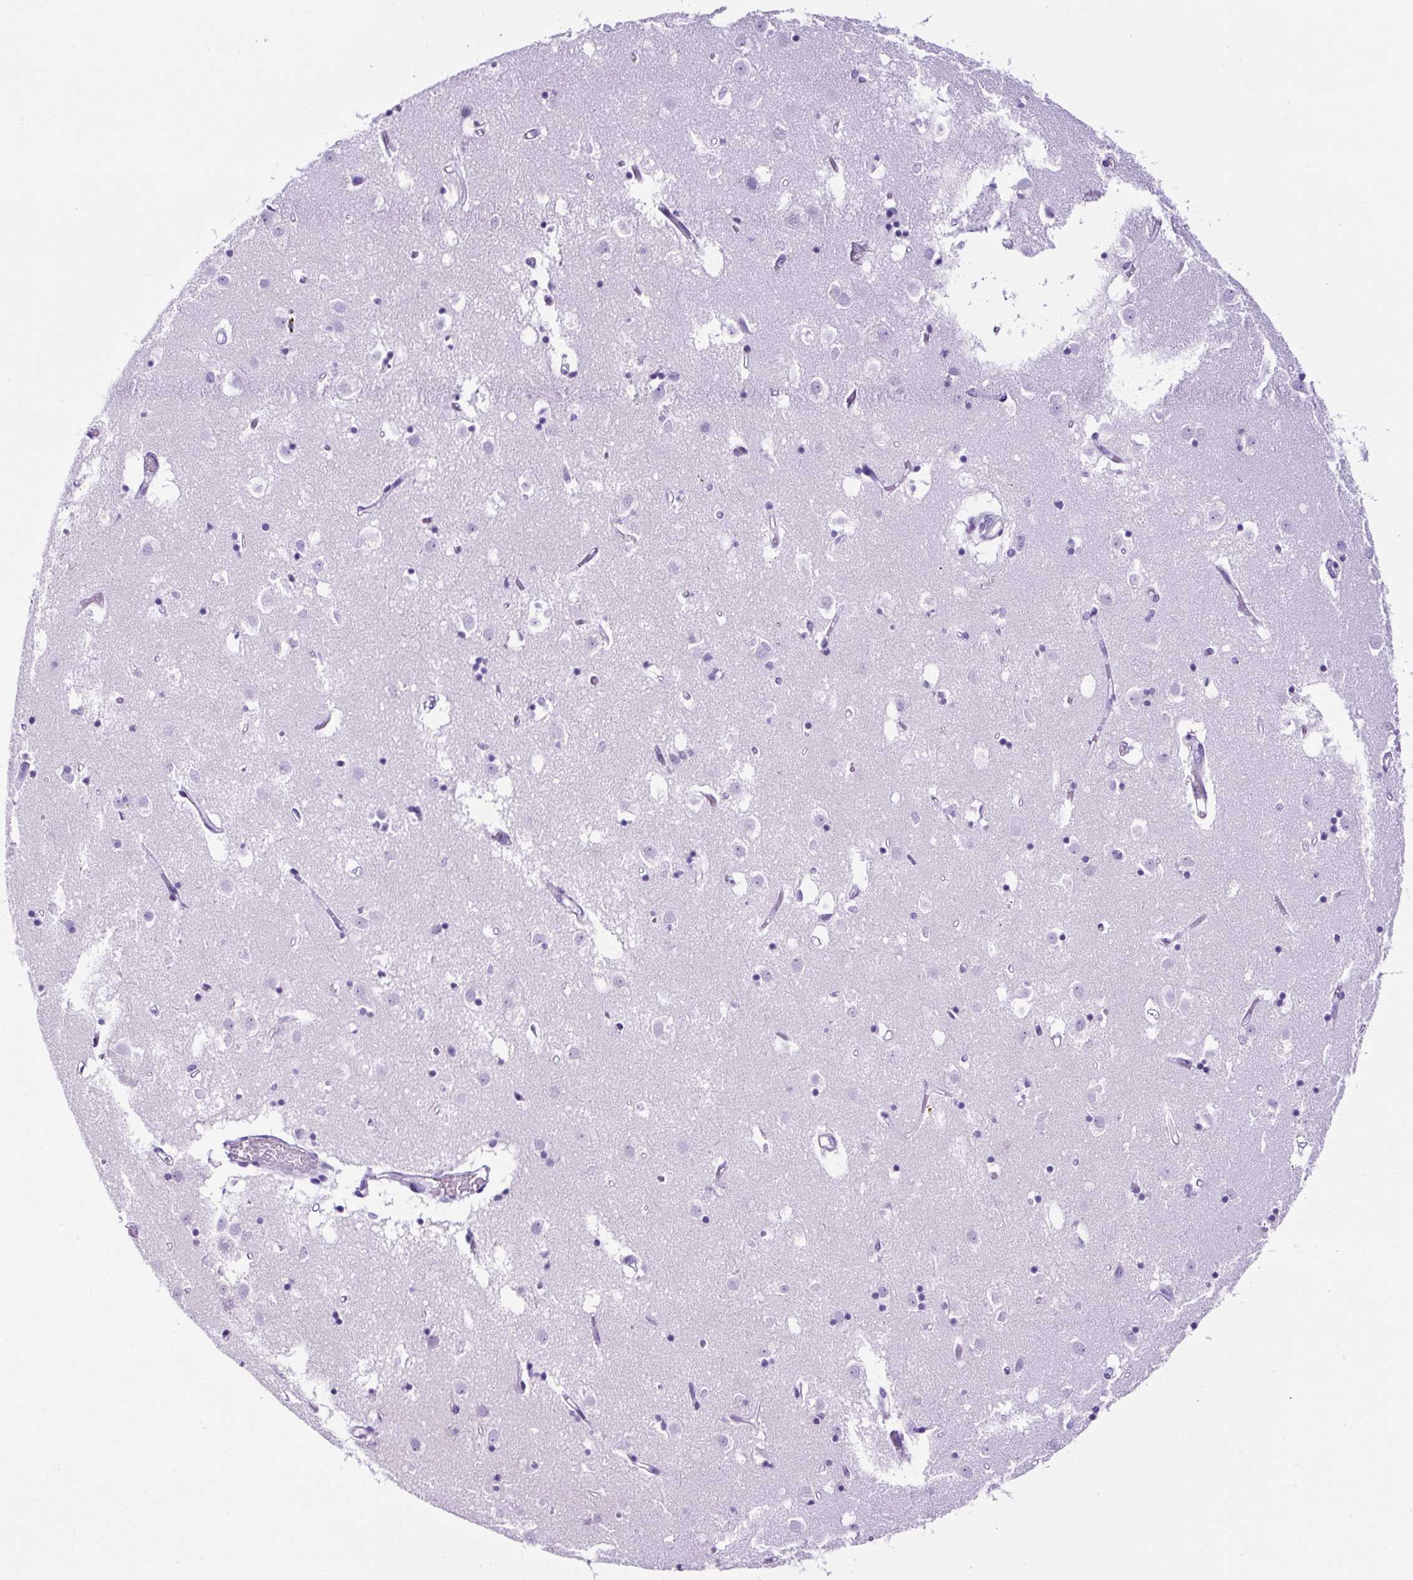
{"staining": {"intensity": "negative", "quantity": "none", "location": "none"}, "tissue": "caudate", "cell_type": "Glial cells", "image_type": "normal", "snomed": [{"axis": "morphology", "description": "Normal tissue, NOS"}, {"axis": "topography", "description": "Lateral ventricle wall"}], "caption": "This histopathology image is of unremarkable caudate stained with immunohistochemistry to label a protein in brown with the nuclei are counter-stained blue. There is no staining in glial cells.", "gene": "TMEM200B", "patient": {"sex": "male", "age": 70}}